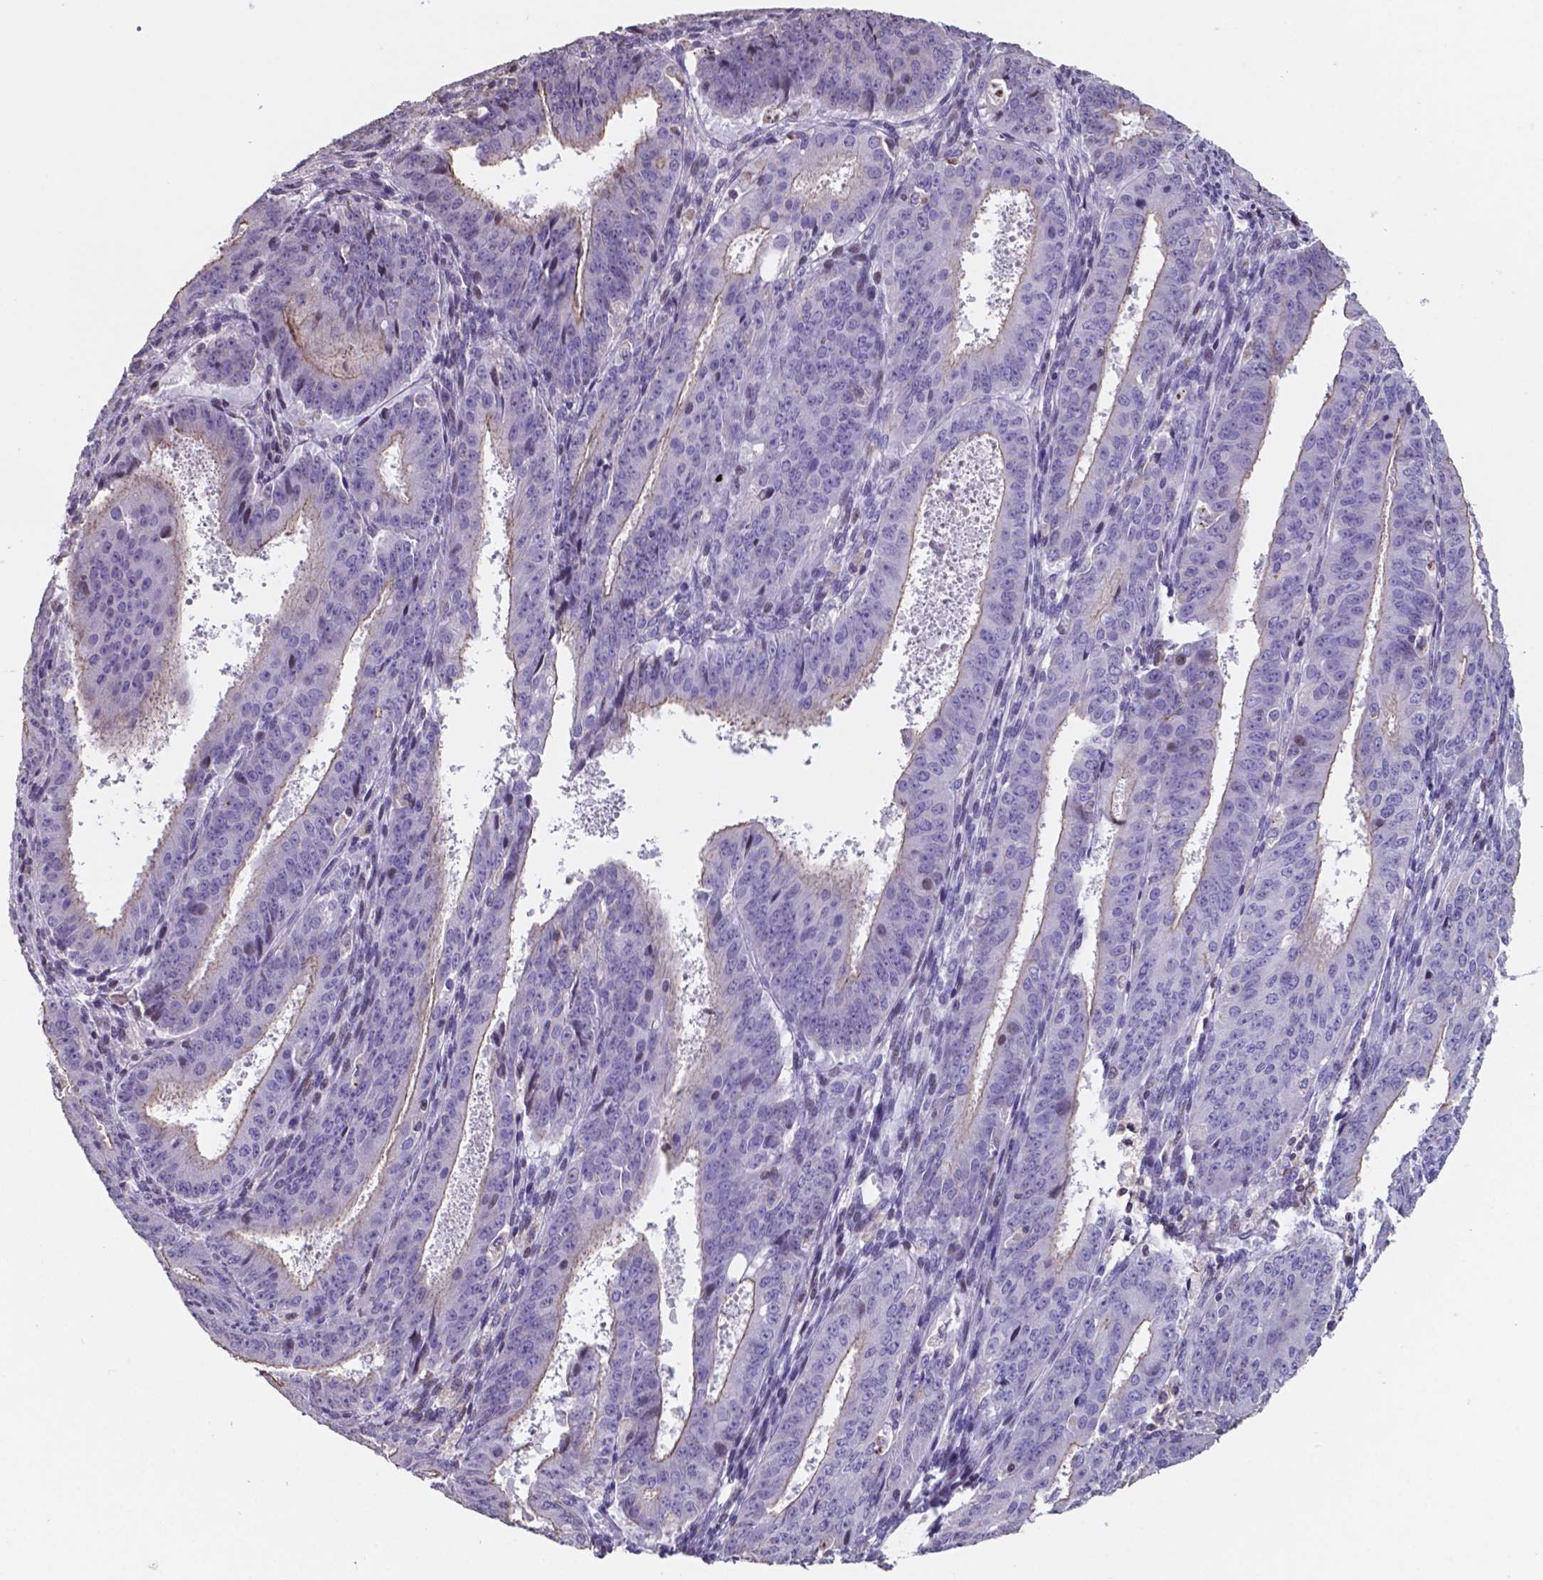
{"staining": {"intensity": "weak", "quantity": "<25%", "location": "cytoplasmic/membranous"}, "tissue": "ovarian cancer", "cell_type": "Tumor cells", "image_type": "cancer", "snomed": [{"axis": "morphology", "description": "Carcinoma, endometroid"}, {"axis": "topography", "description": "Ovary"}], "caption": "A photomicrograph of ovarian cancer stained for a protein reveals no brown staining in tumor cells.", "gene": "MLC1", "patient": {"sex": "female", "age": 42}}